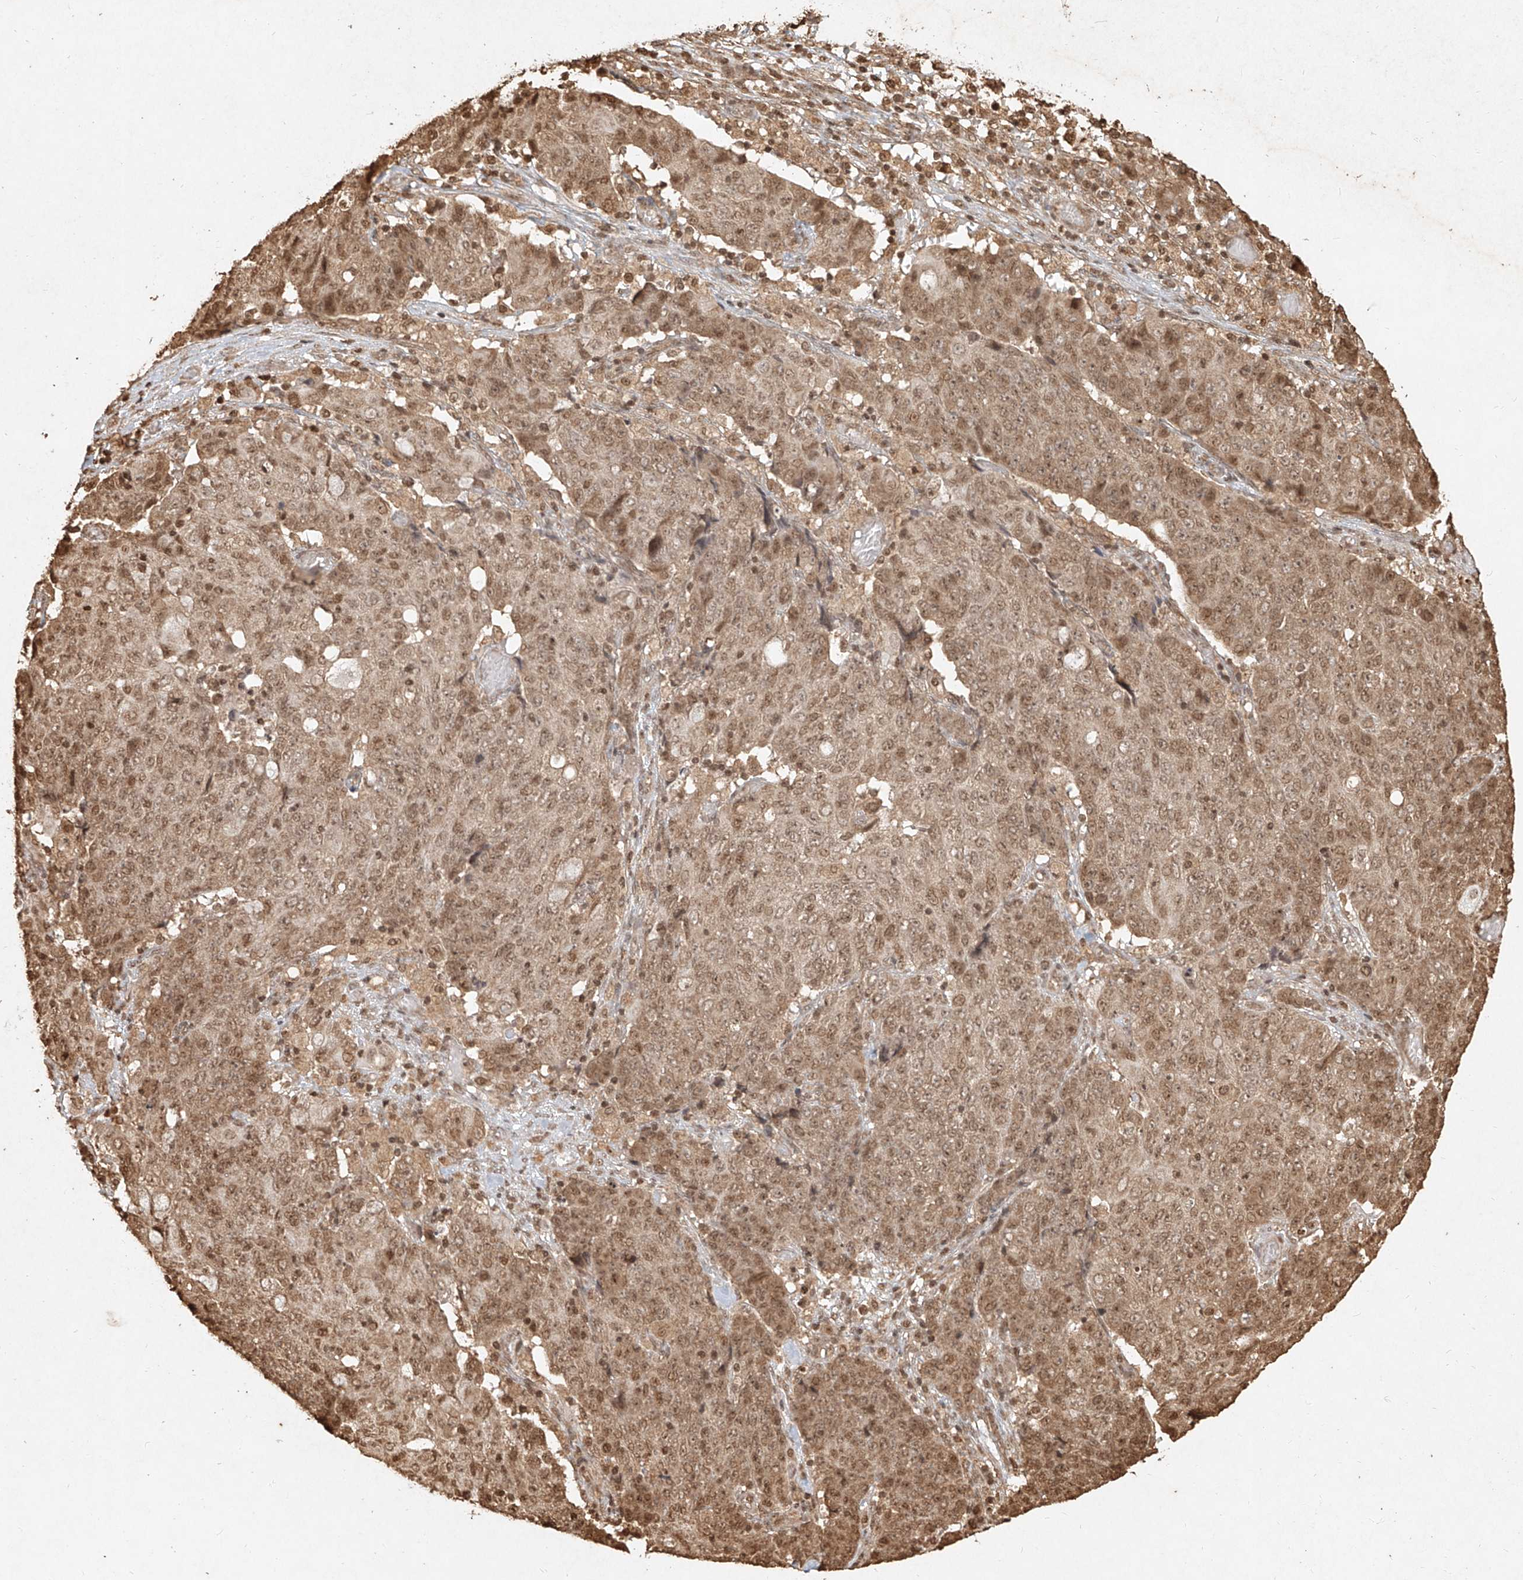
{"staining": {"intensity": "moderate", "quantity": ">75%", "location": "cytoplasmic/membranous,nuclear"}, "tissue": "ovarian cancer", "cell_type": "Tumor cells", "image_type": "cancer", "snomed": [{"axis": "morphology", "description": "Carcinoma, endometroid"}, {"axis": "topography", "description": "Ovary"}], "caption": "Tumor cells display moderate cytoplasmic/membranous and nuclear staining in about >75% of cells in ovarian endometroid carcinoma. Immunohistochemistry stains the protein in brown and the nuclei are stained blue.", "gene": "UBE2K", "patient": {"sex": "female", "age": 42}}